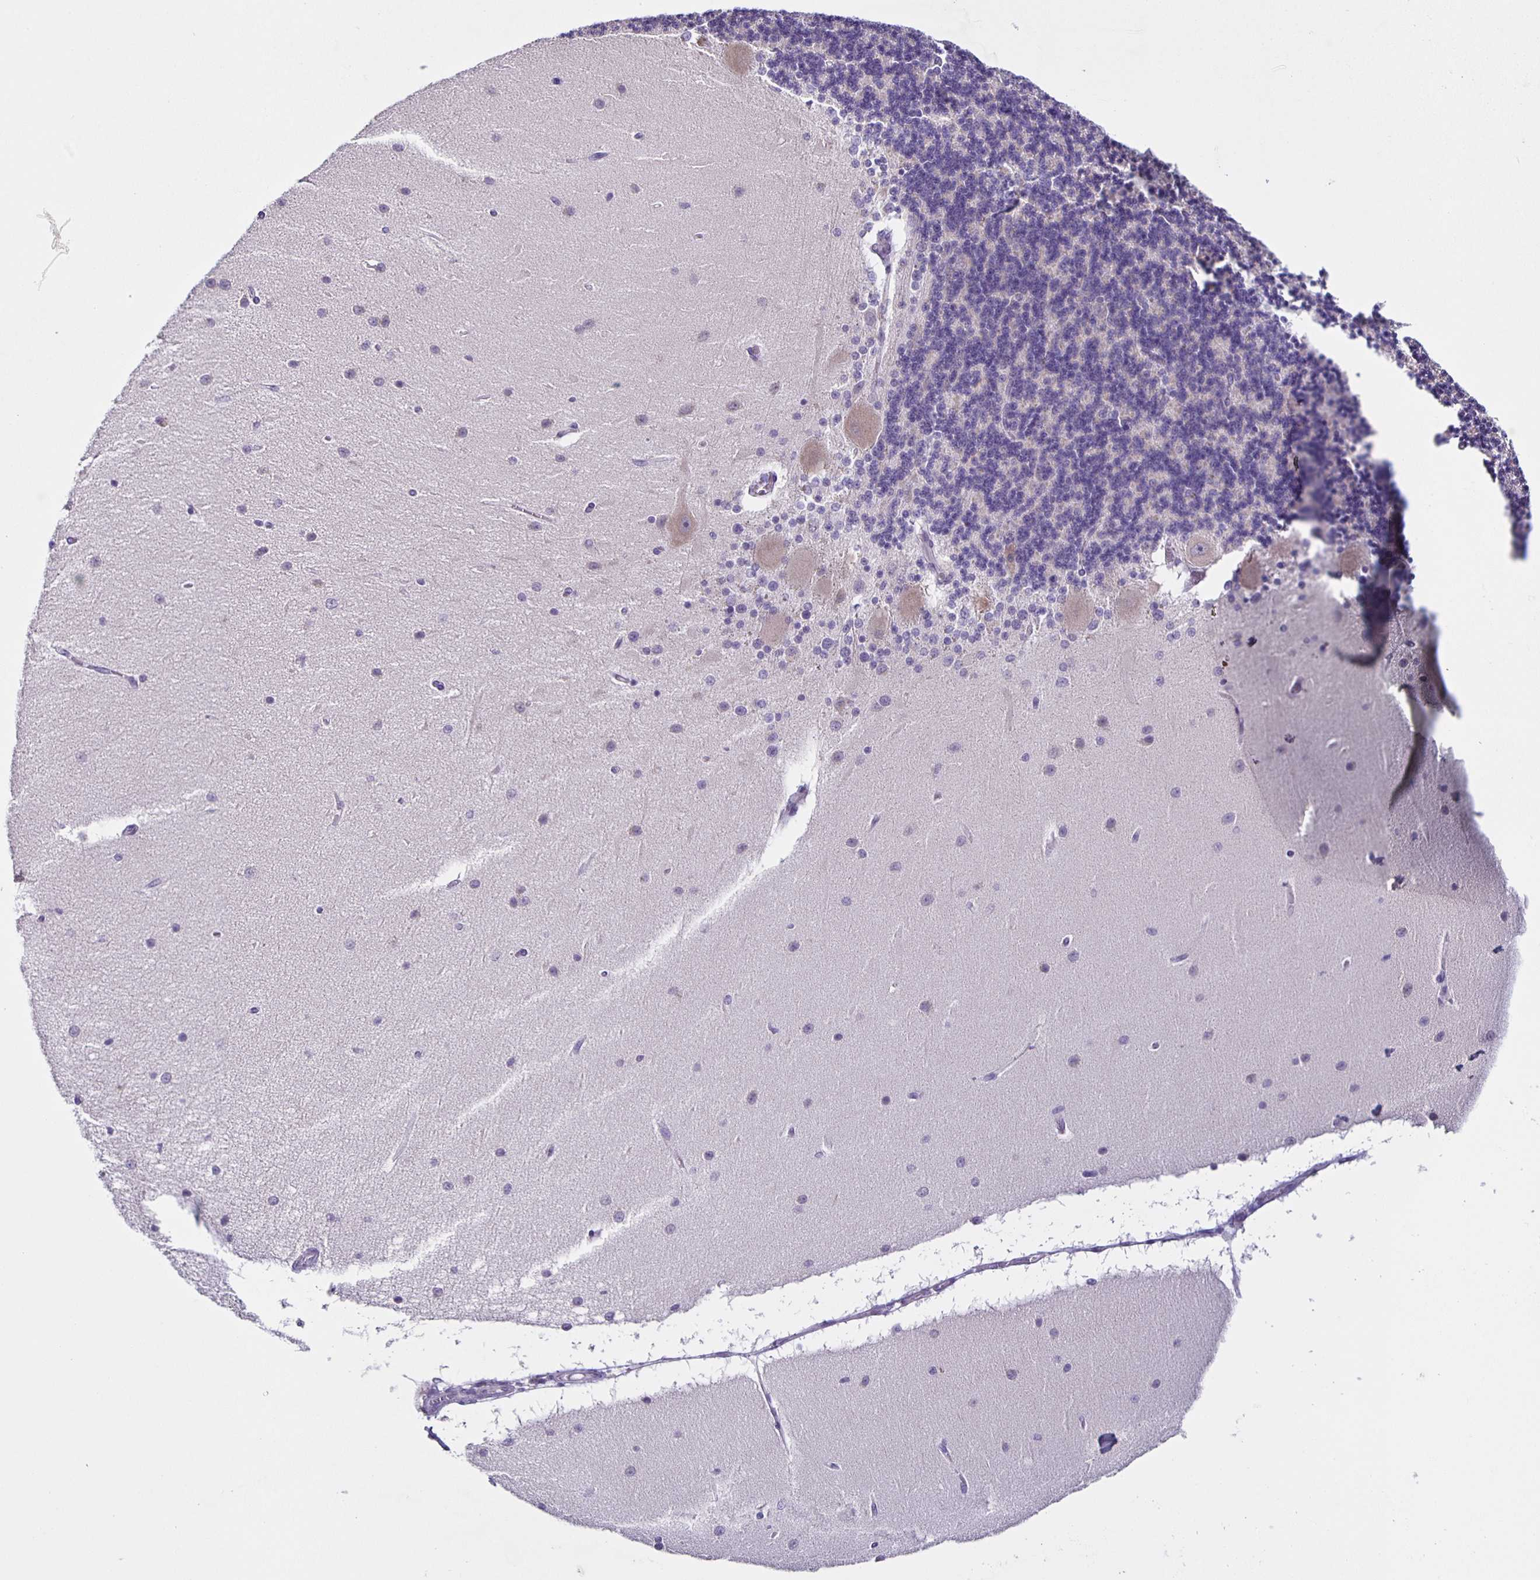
{"staining": {"intensity": "negative", "quantity": "none", "location": "none"}, "tissue": "cerebellum", "cell_type": "Cells in granular layer", "image_type": "normal", "snomed": [{"axis": "morphology", "description": "Normal tissue, NOS"}, {"axis": "topography", "description": "Cerebellum"}], "caption": "Unremarkable cerebellum was stained to show a protein in brown. There is no significant expression in cells in granular layer. (DAB IHC with hematoxylin counter stain).", "gene": "SLC12A3", "patient": {"sex": "female", "age": 54}}